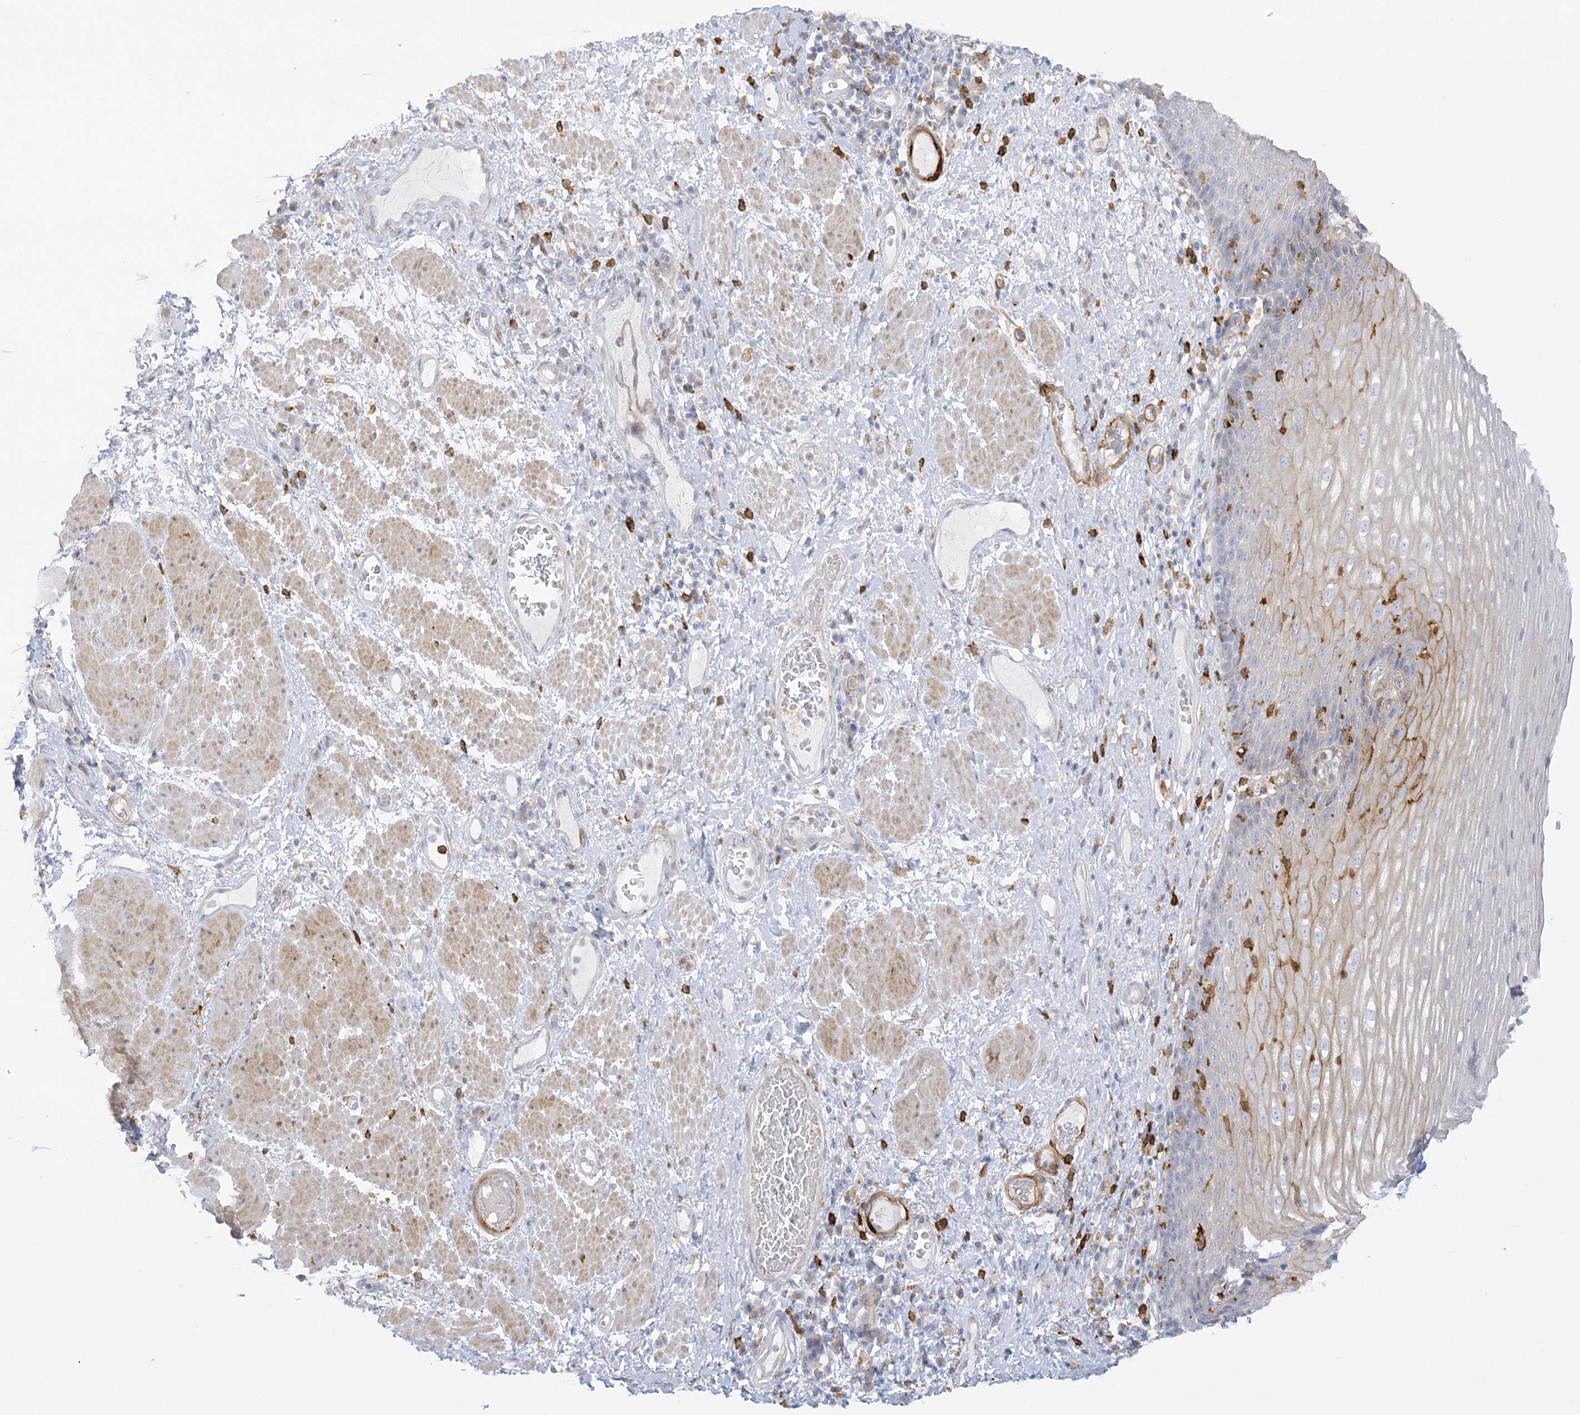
{"staining": {"intensity": "moderate", "quantity": "<25%", "location": "cytoplasmic/membranous"}, "tissue": "esophagus", "cell_type": "Squamous epithelial cells", "image_type": "normal", "snomed": [{"axis": "morphology", "description": "Normal tissue, NOS"}, {"axis": "morphology", "description": "Adenocarcinoma, NOS"}, {"axis": "topography", "description": "Esophagus"}], "caption": "Immunohistochemical staining of unremarkable human esophagus demonstrates moderate cytoplasmic/membranous protein expression in about <25% of squamous epithelial cells.", "gene": "ICMT", "patient": {"sex": "male", "age": 62}}